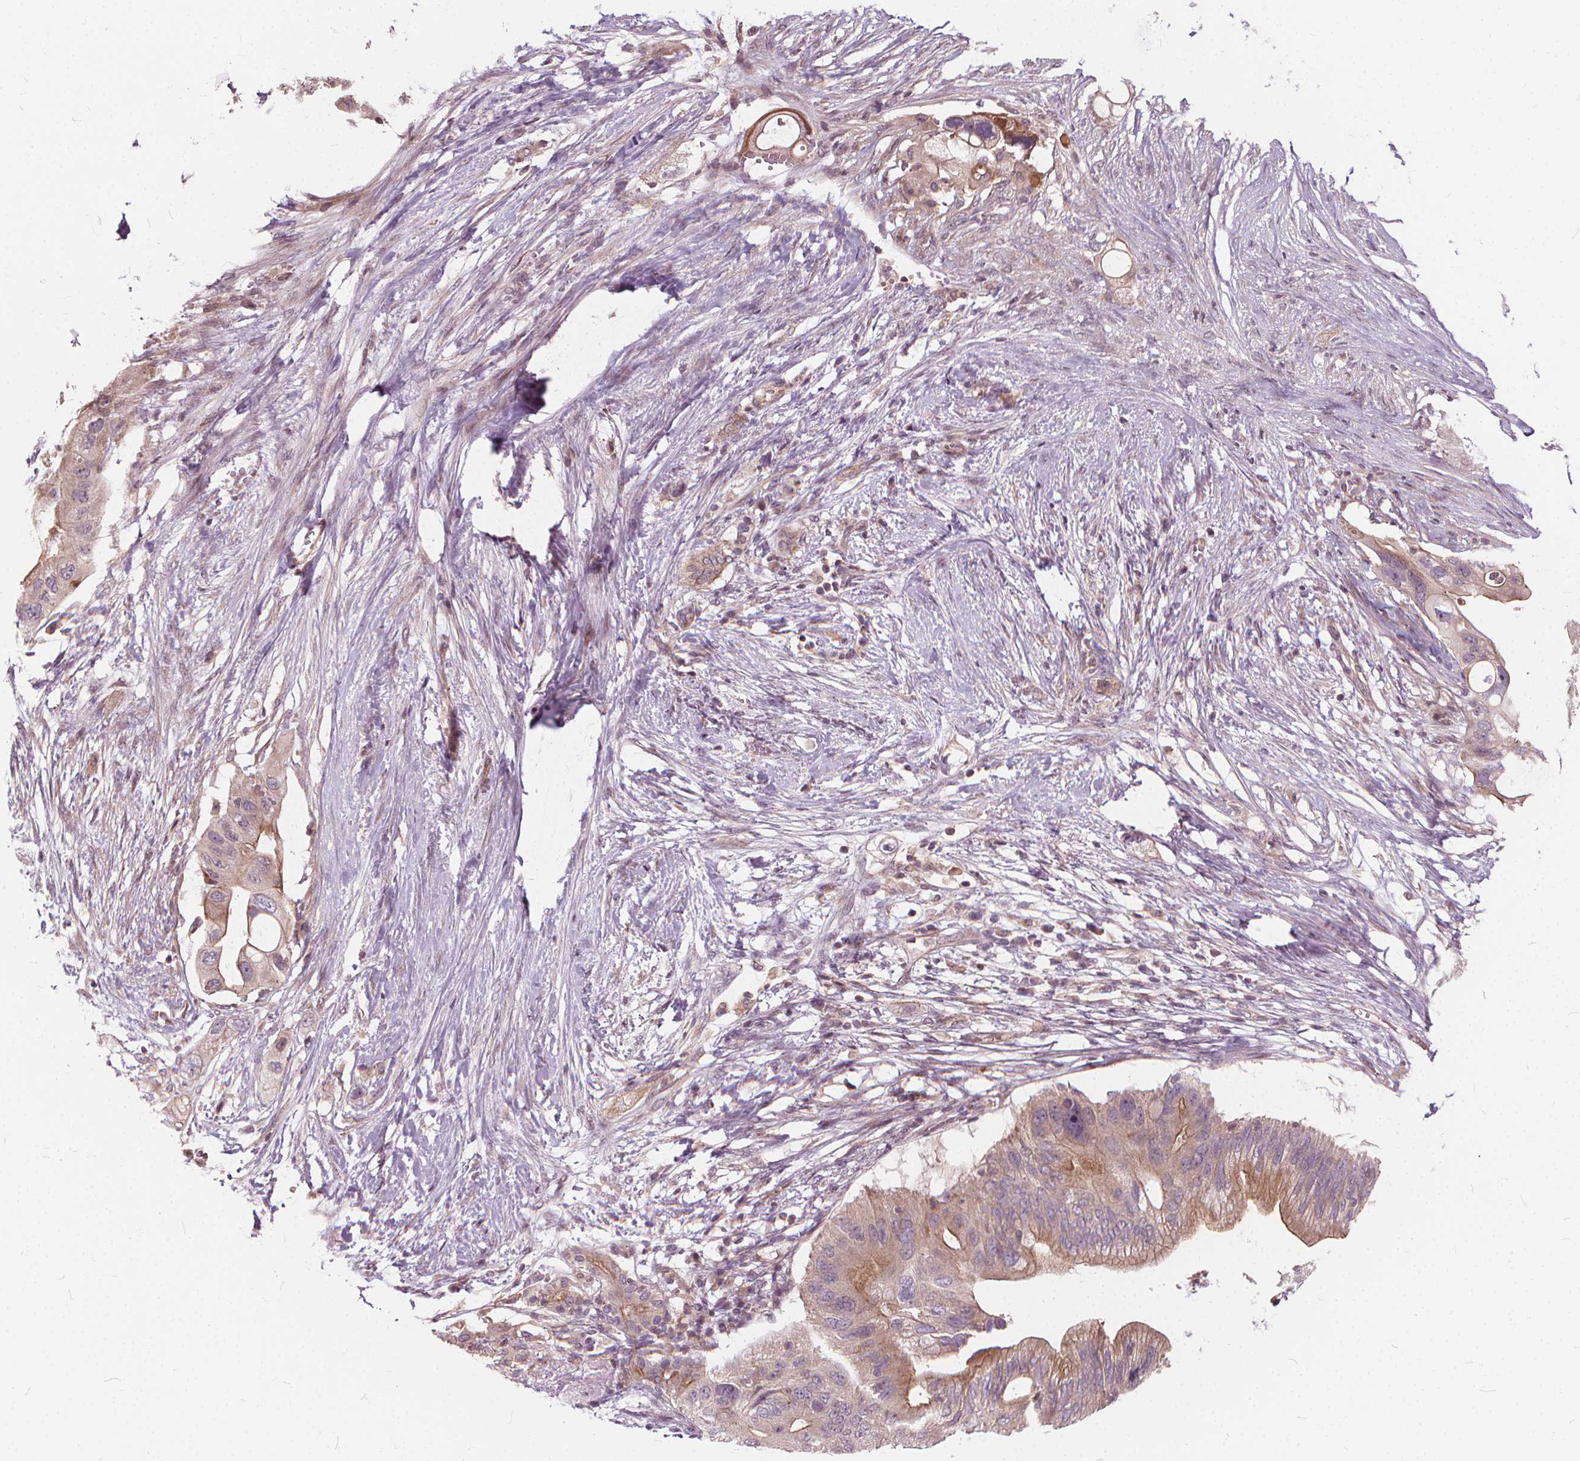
{"staining": {"intensity": "moderate", "quantity": ">75%", "location": "cytoplasmic/membranous"}, "tissue": "pancreatic cancer", "cell_type": "Tumor cells", "image_type": "cancer", "snomed": [{"axis": "morphology", "description": "Adenocarcinoma, NOS"}, {"axis": "topography", "description": "Pancreas"}], "caption": "Tumor cells reveal medium levels of moderate cytoplasmic/membranous staining in approximately >75% of cells in pancreatic adenocarcinoma.", "gene": "INPP5E", "patient": {"sex": "female", "age": 72}}